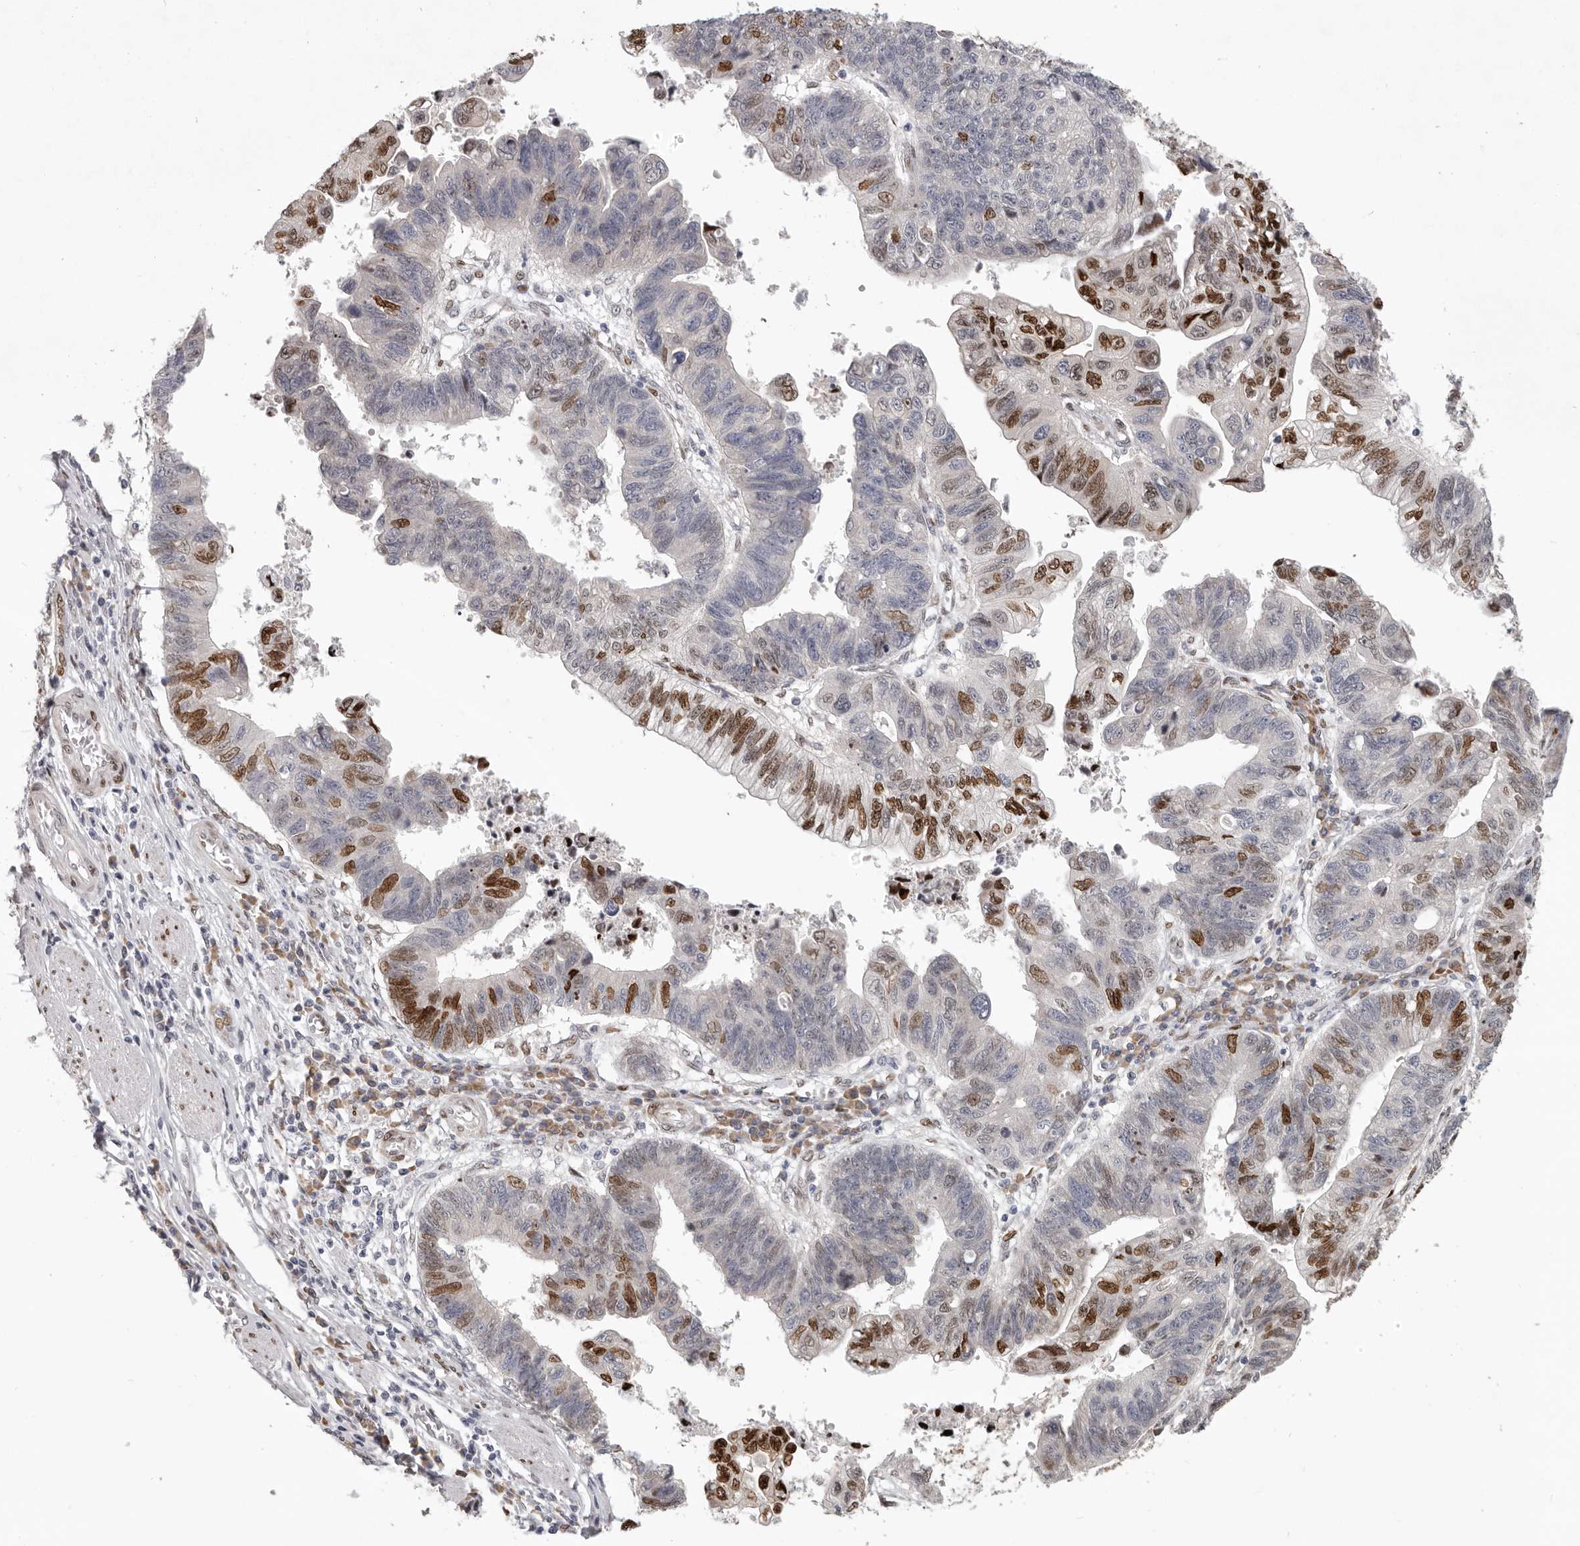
{"staining": {"intensity": "moderate", "quantity": "<25%", "location": "nuclear"}, "tissue": "stomach cancer", "cell_type": "Tumor cells", "image_type": "cancer", "snomed": [{"axis": "morphology", "description": "Adenocarcinoma, NOS"}, {"axis": "topography", "description": "Stomach"}], "caption": "Immunohistochemistry photomicrograph of human stomach cancer stained for a protein (brown), which demonstrates low levels of moderate nuclear positivity in about <25% of tumor cells.", "gene": "SRP19", "patient": {"sex": "male", "age": 59}}